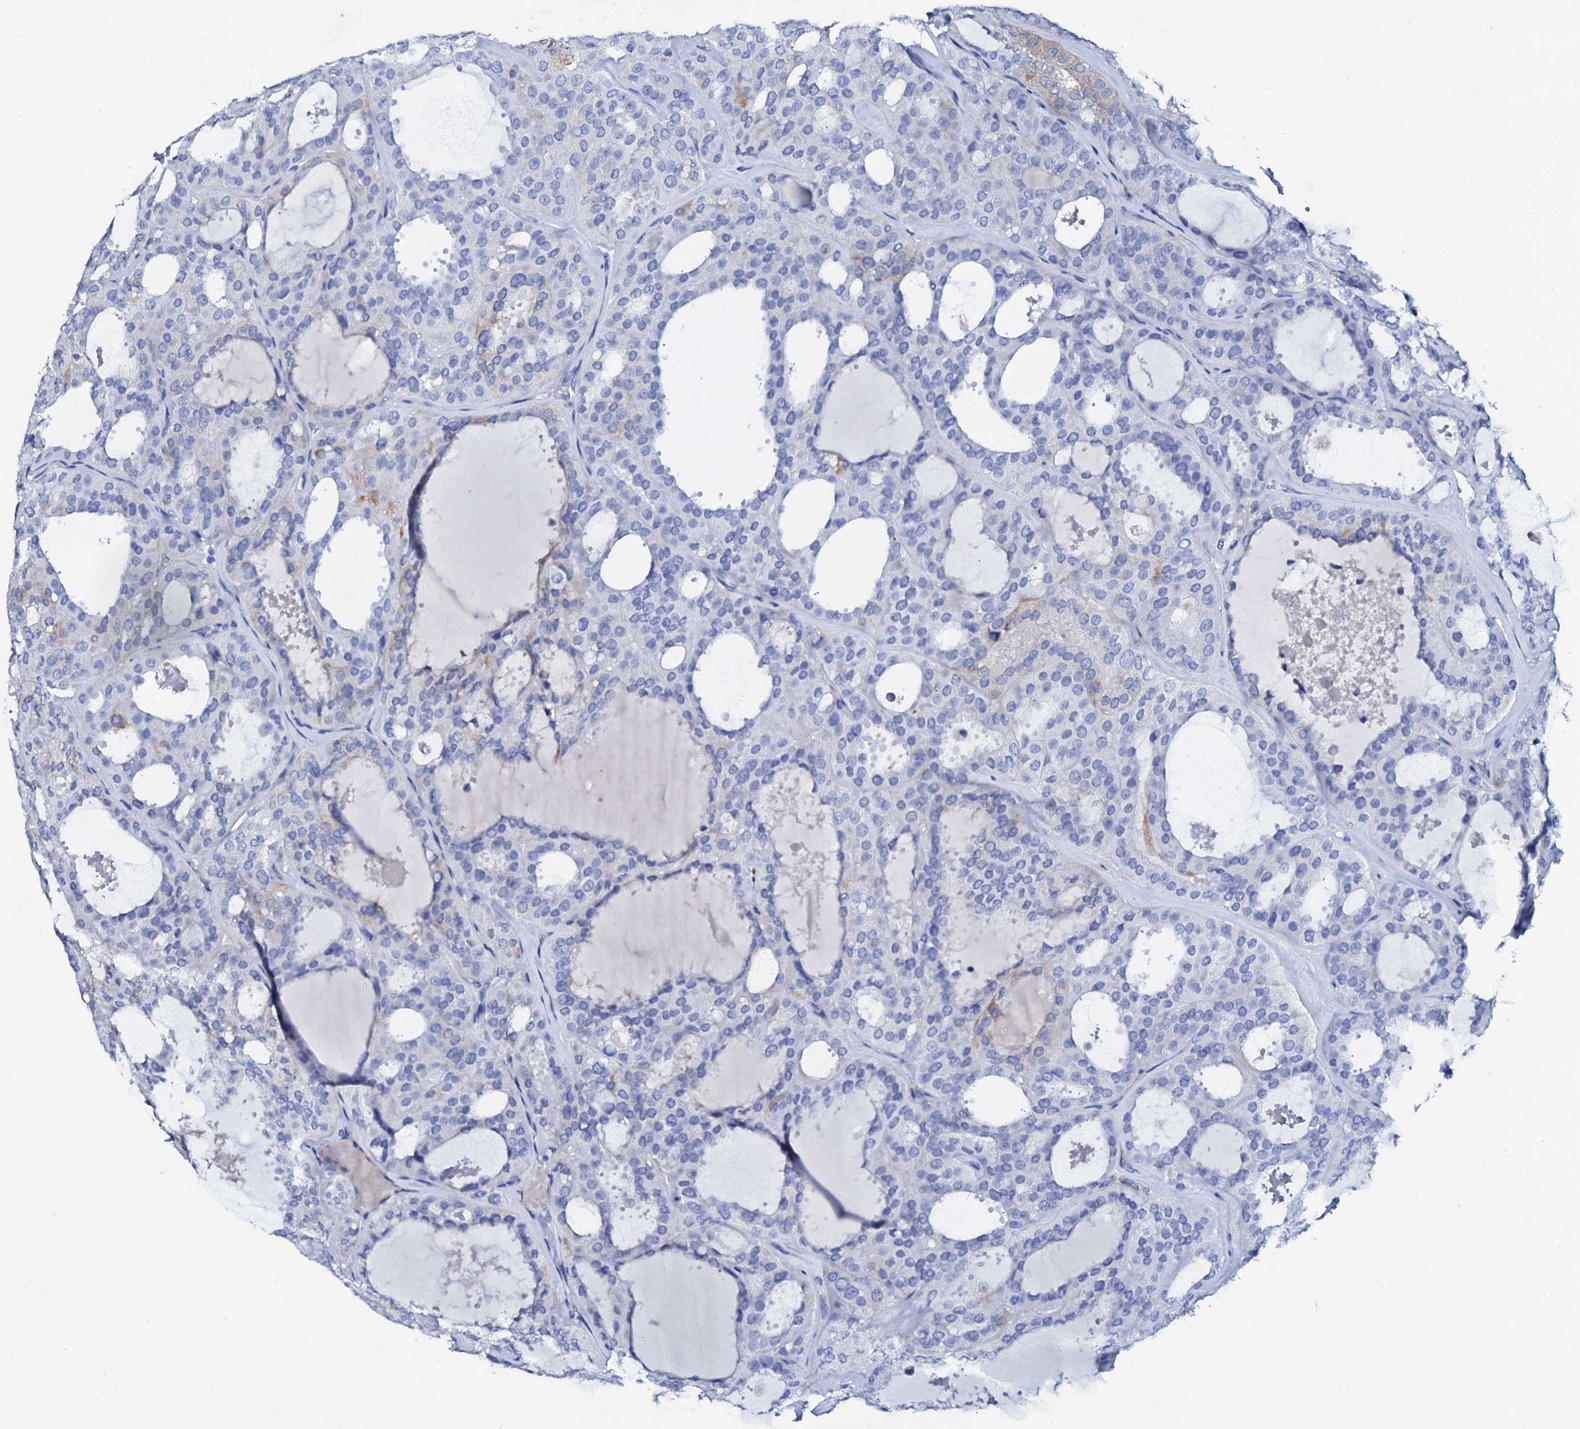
{"staining": {"intensity": "negative", "quantity": "none", "location": "none"}, "tissue": "thyroid cancer", "cell_type": "Tumor cells", "image_type": "cancer", "snomed": [{"axis": "morphology", "description": "Follicular adenoma carcinoma, NOS"}, {"axis": "topography", "description": "Thyroid gland"}], "caption": "This image is of thyroid follicular adenoma carcinoma stained with immunohistochemistry to label a protein in brown with the nuclei are counter-stained blue. There is no positivity in tumor cells.", "gene": "GLB1L3", "patient": {"sex": "male", "age": 75}}